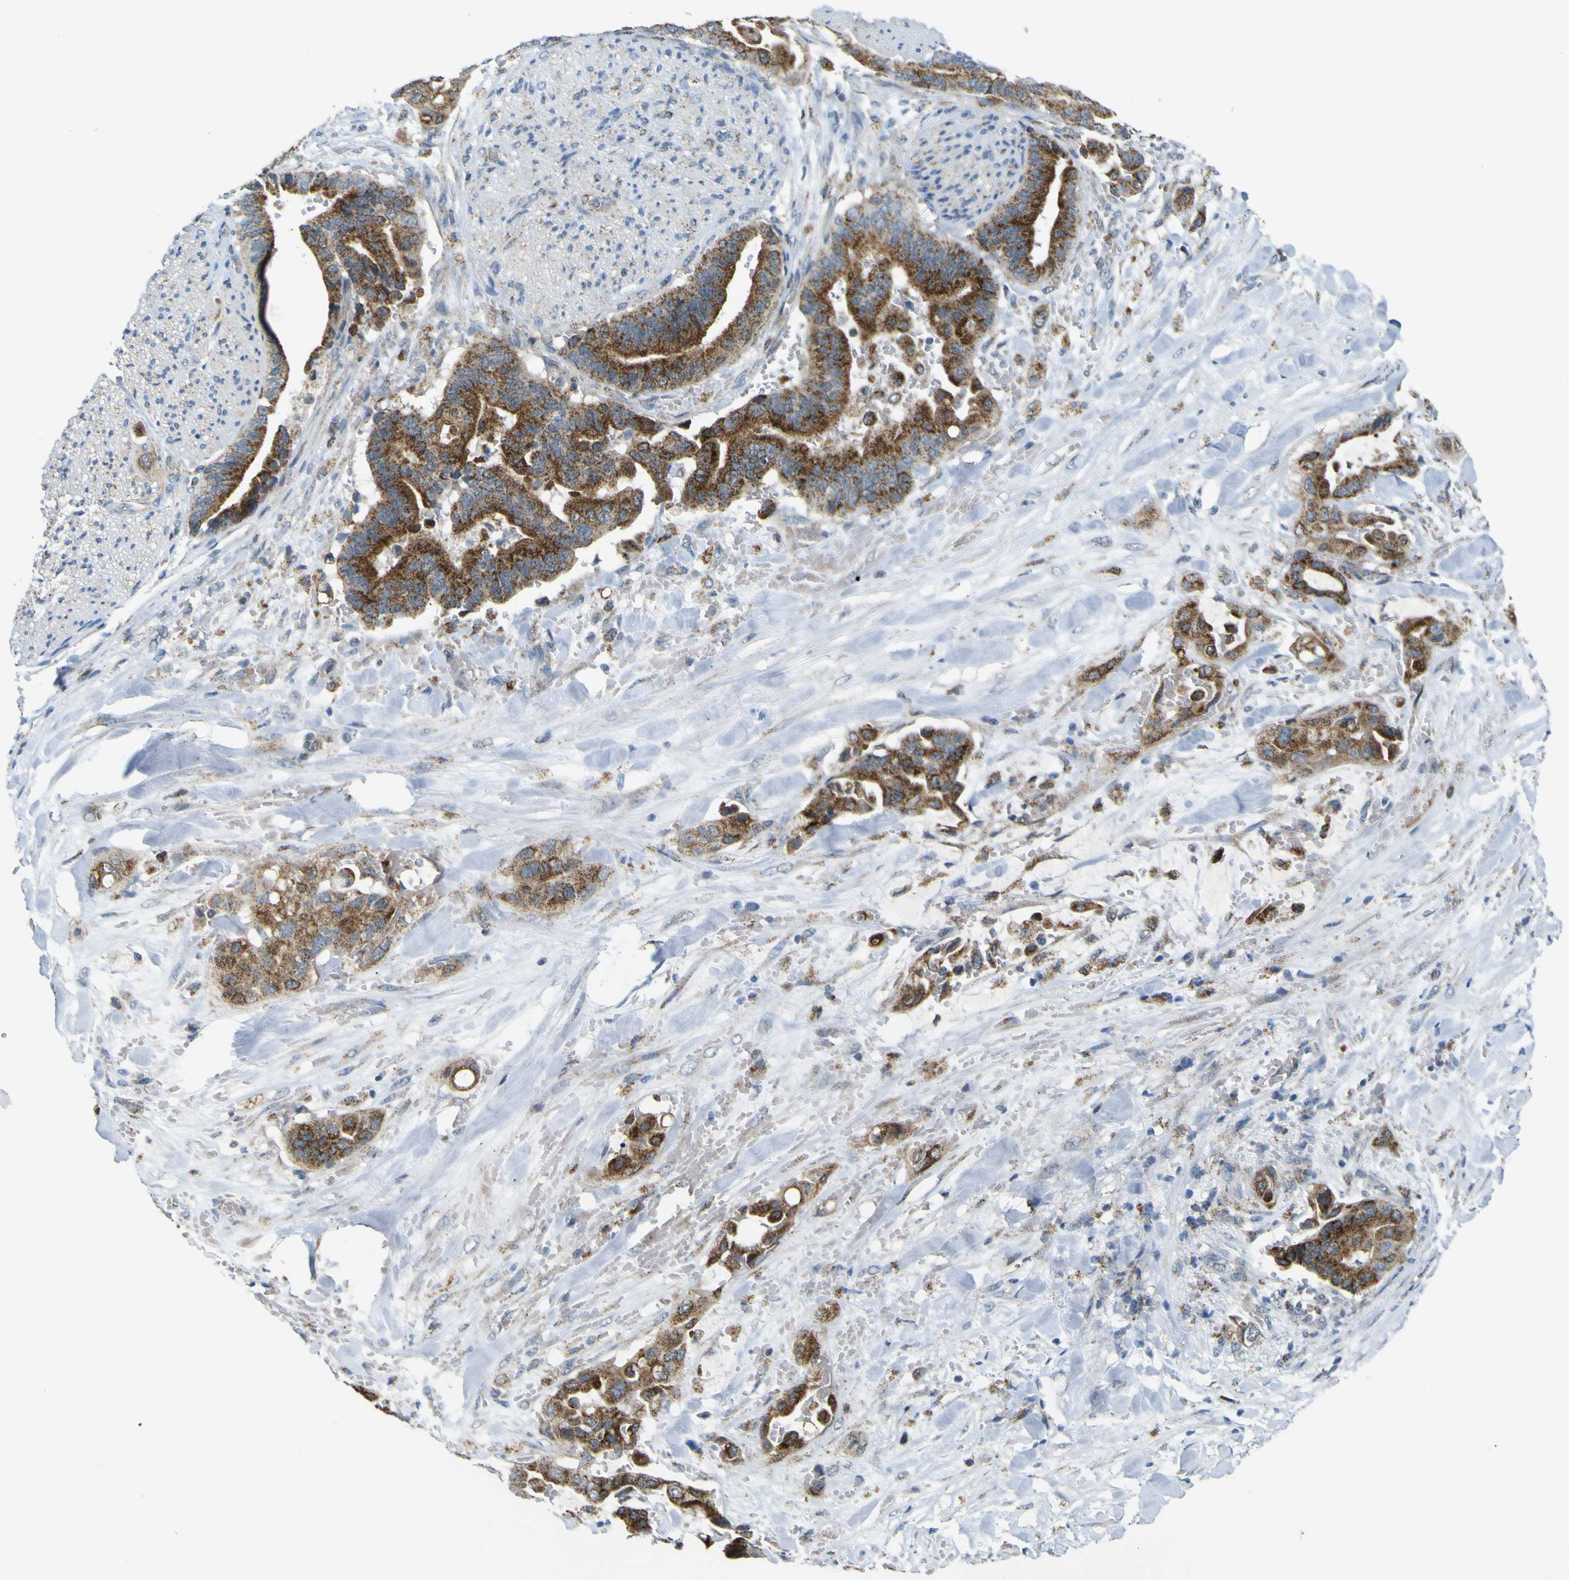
{"staining": {"intensity": "strong", "quantity": ">75%", "location": "cytoplasmic/membranous"}, "tissue": "liver cancer", "cell_type": "Tumor cells", "image_type": "cancer", "snomed": [{"axis": "morphology", "description": "Cholangiocarcinoma"}, {"axis": "topography", "description": "Liver"}], "caption": "This is an image of IHC staining of liver cholangiocarcinoma, which shows strong staining in the cytoplasmic/membranous of tumor cells.", "gene": "ACBD5", "patient": {"sex": "female", "age": 61}}